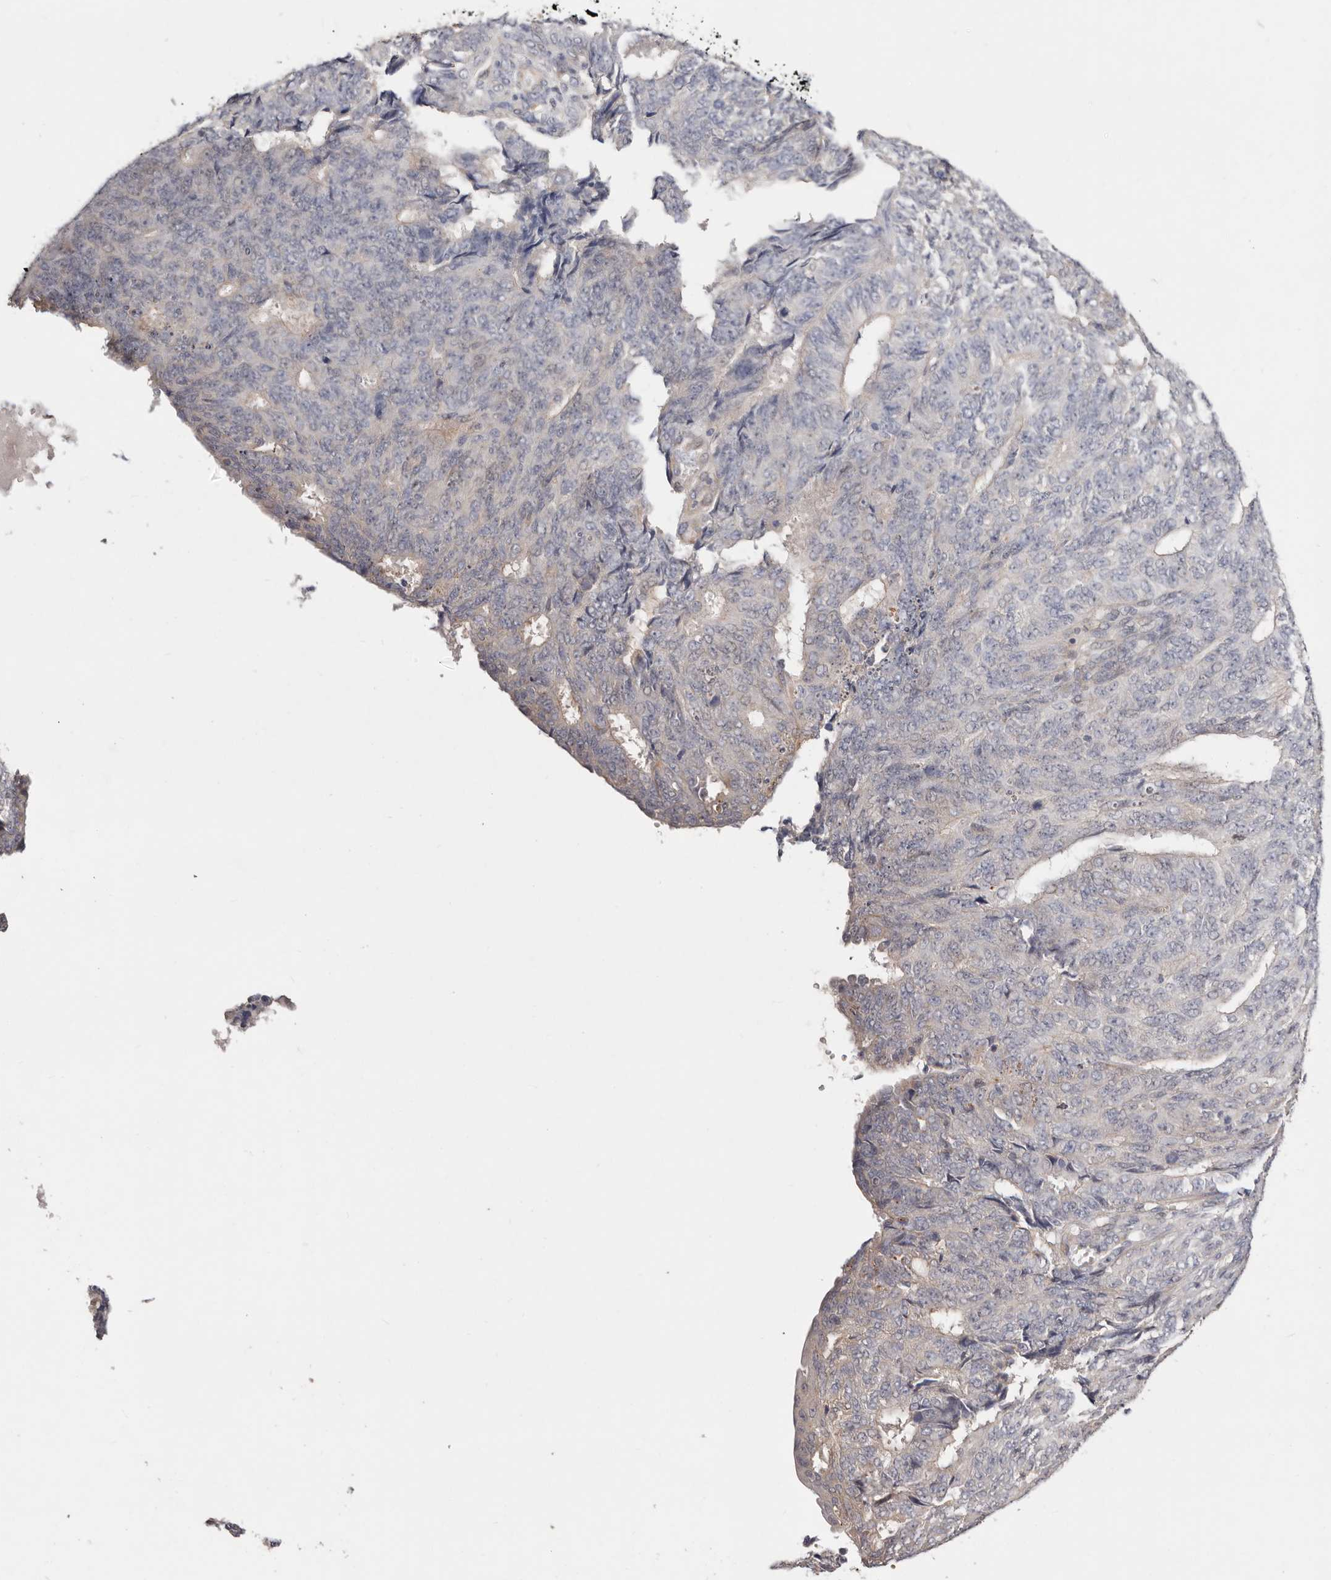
{"staining": {"intensity": "negative", "quantity": "none", "location": "none"}, "tissue": "endometrial cancer", "cell_type": "Tumor cells", "image_type": "cancer", "snomed": [{"axis": "morphology", "description": "Adenocarcinoma, NOS"}, {"axis": "topography", "description": "Endometrium"}], "caption": "Immunohistochemistry of human endometrial cancer shows no expression in tumor cells. (IHC, brightfield microscopy, high magnification).", "gene": "THBS3", "patient": {"sex": "female", "age": 32}}